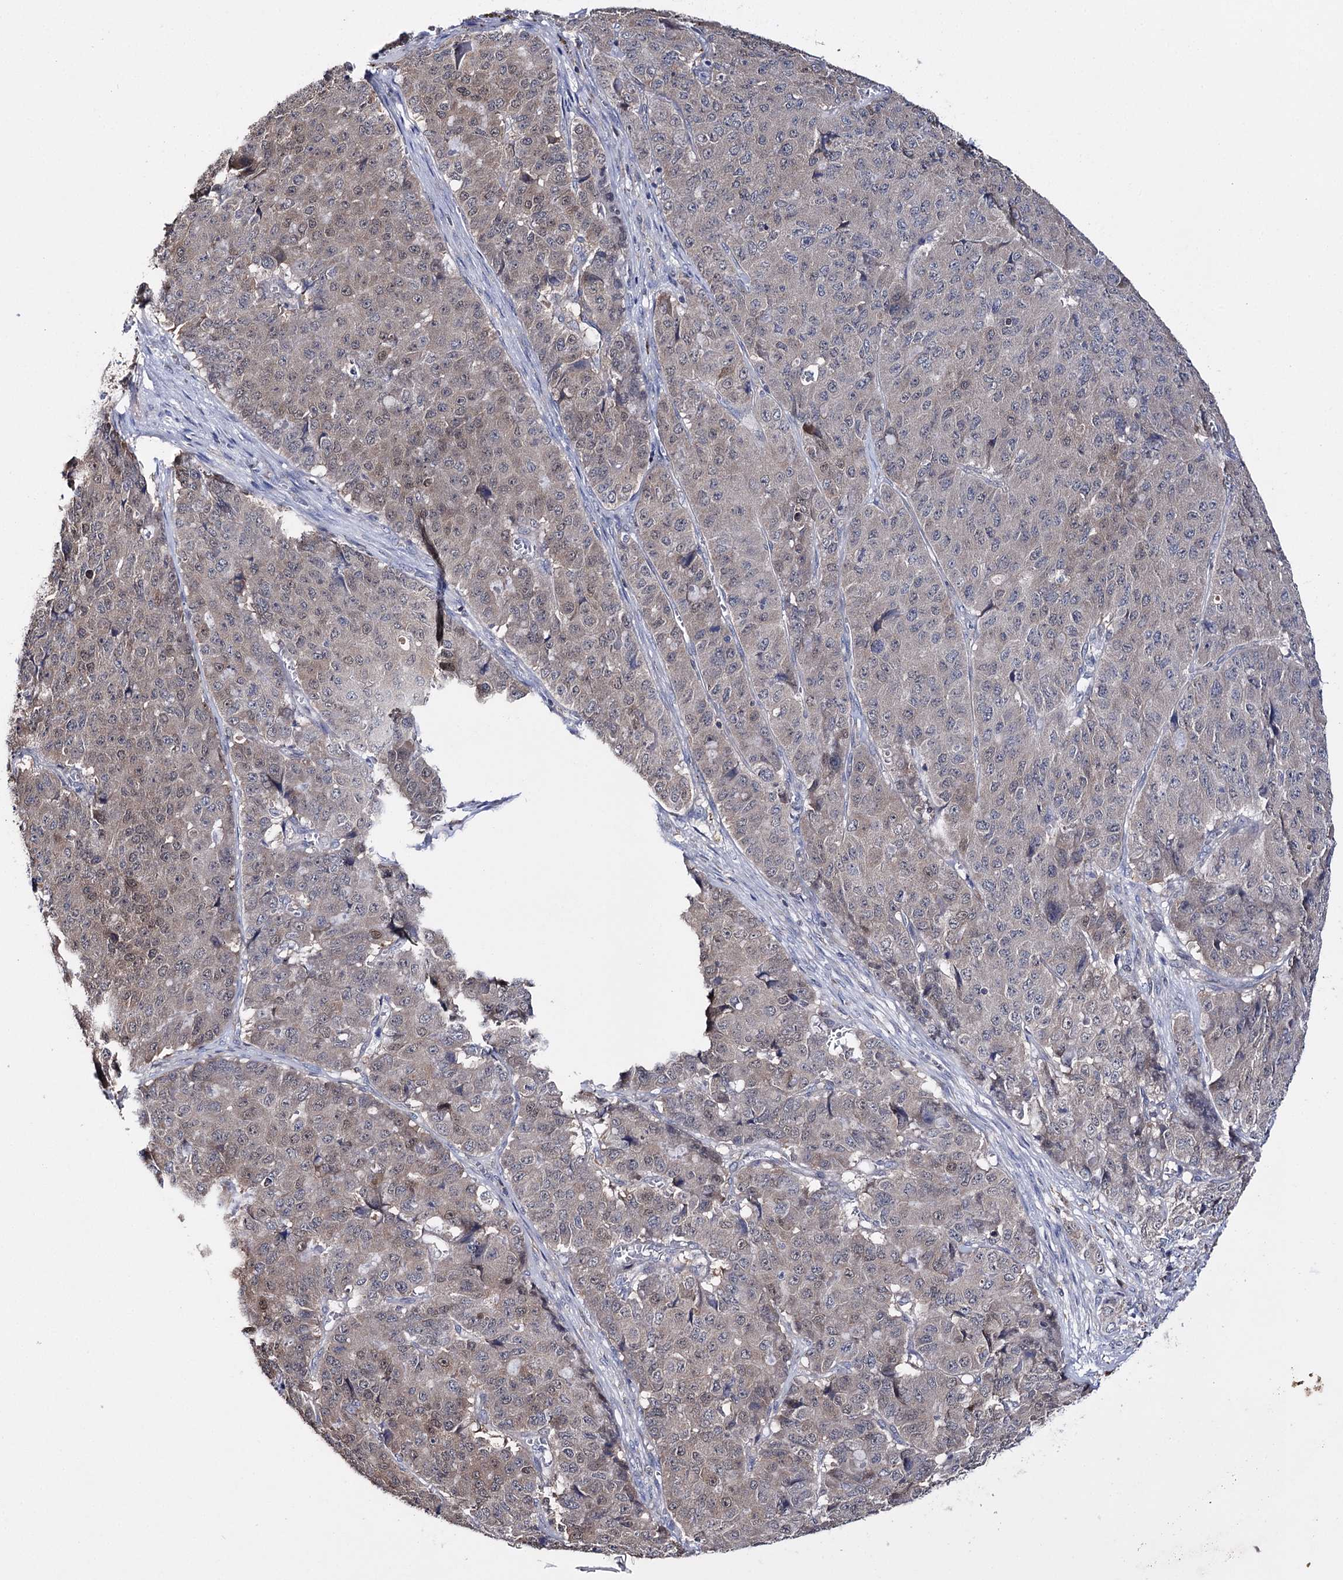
{"staining": {"intensity": "weak", "quantity": ">75%", "location": "cytoplasmic/membranous,nuclear"}, "tissue": "pancreatic cancer", "cell_type": "Tumor cells", "image_type": "cancer", "snomed": [{"axis": "morphology", "description": "Adenocarcinoma, NOS"}, {"axis": "topography", "description": "Pancreas"}], "caption": "Immunohistochemical staining of pancreatic adenocarcinoma demonstrates low levels of weak cytoplasmic/membranous and nuclear positivity in about >75% of tumor cells.", "gene": "PTER", "patient": {"sex": "male", "age": 50}}